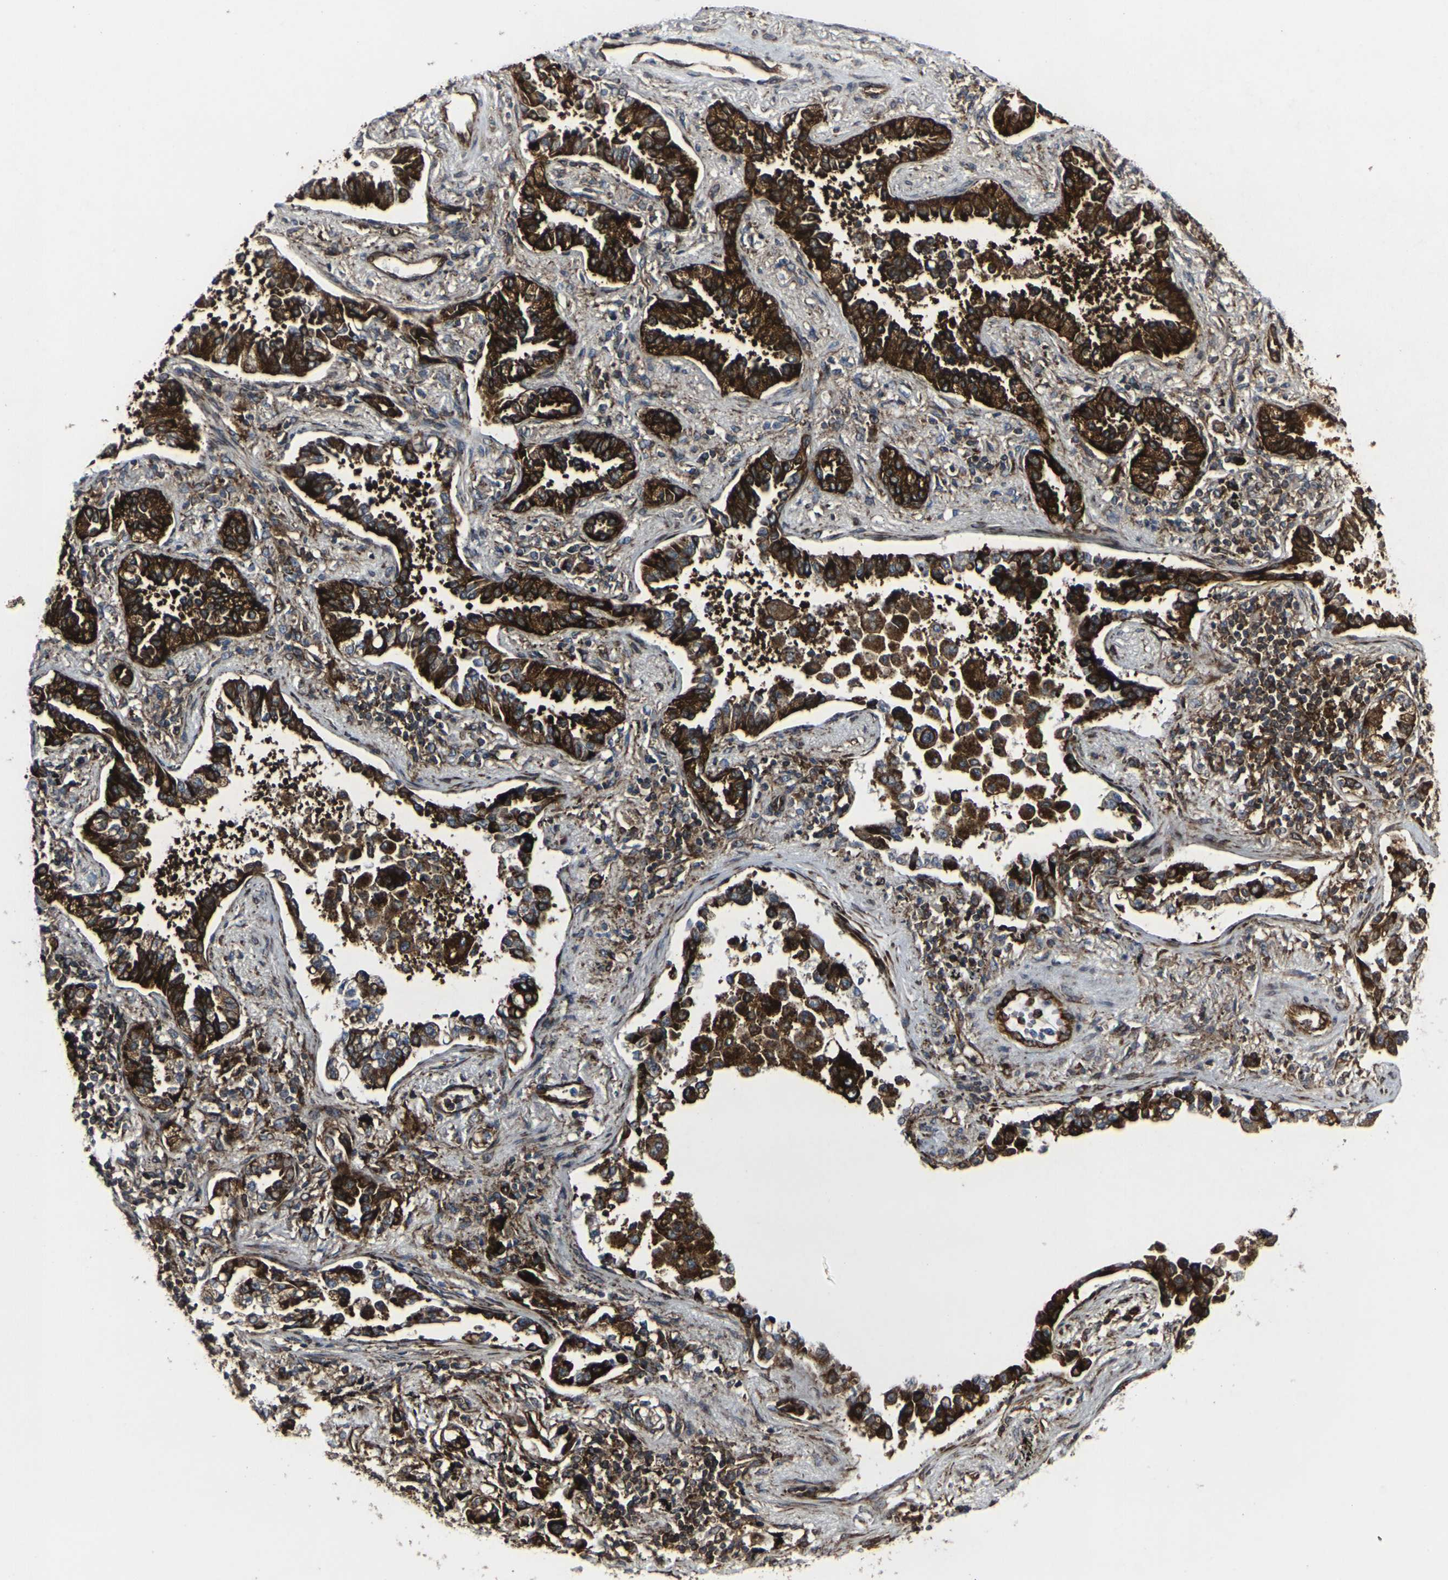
{"staining": {"intensity": "strong", "quantity": ">75%", "location": "cytoplasmic/membranous"}, "tissue": "lung cancer", "cell_type": "Tumor cells", "image_type": "cancer", "snomed": [{"axis": "morphology", "description": "Normal tissue, NOS"}, {"axis": "morphology", "description": "Adenocarcinoma, NOS"}, {"axis": "topography", "description": "Lung"}], "caption": "A brown stain labels strong cytoplasmic/membranous staining of a protein in human lung adenocarcinoma tumor cells.", "gene": "MARCHF2", "patient": {"sex": "male", "age": 59}}